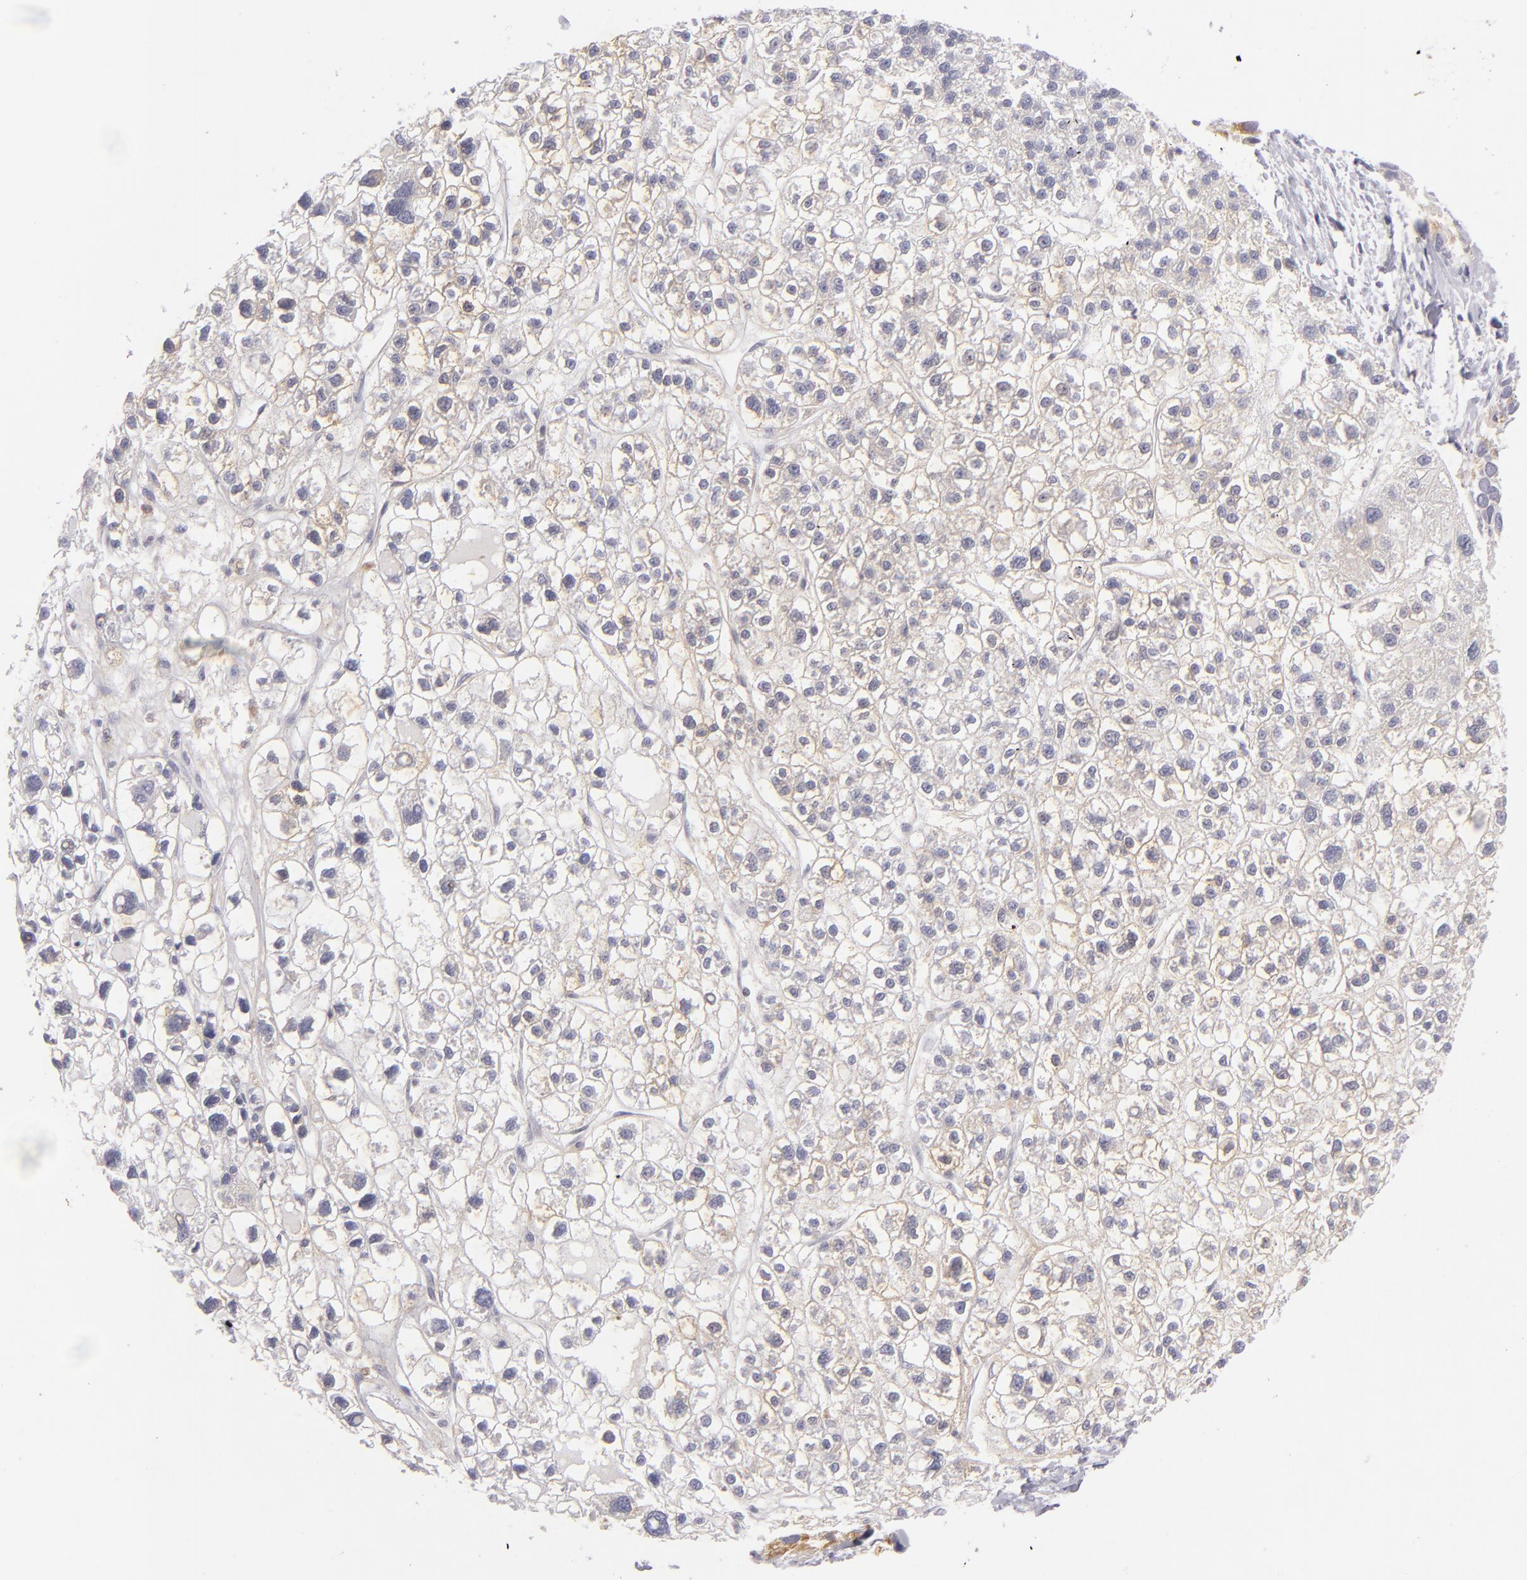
{"staining": {"intensity": "negative", "quantity": "none", "location": "none"}, "tissue": "liver cancer", "cell_type": "Tumor cells", "image_type": "cancer", "snomed": [{"axis": "morphology", "description": "Carcinoma, Hepatocellular, NOS"}, {"axis": "topography", "description": "Liver"}], "caption": "Immunohistochemistry of liver cancer exhibits no staining in tumor cells.", "gene": "TNNC1", "patient": {"sex": "female", "age": 85}}